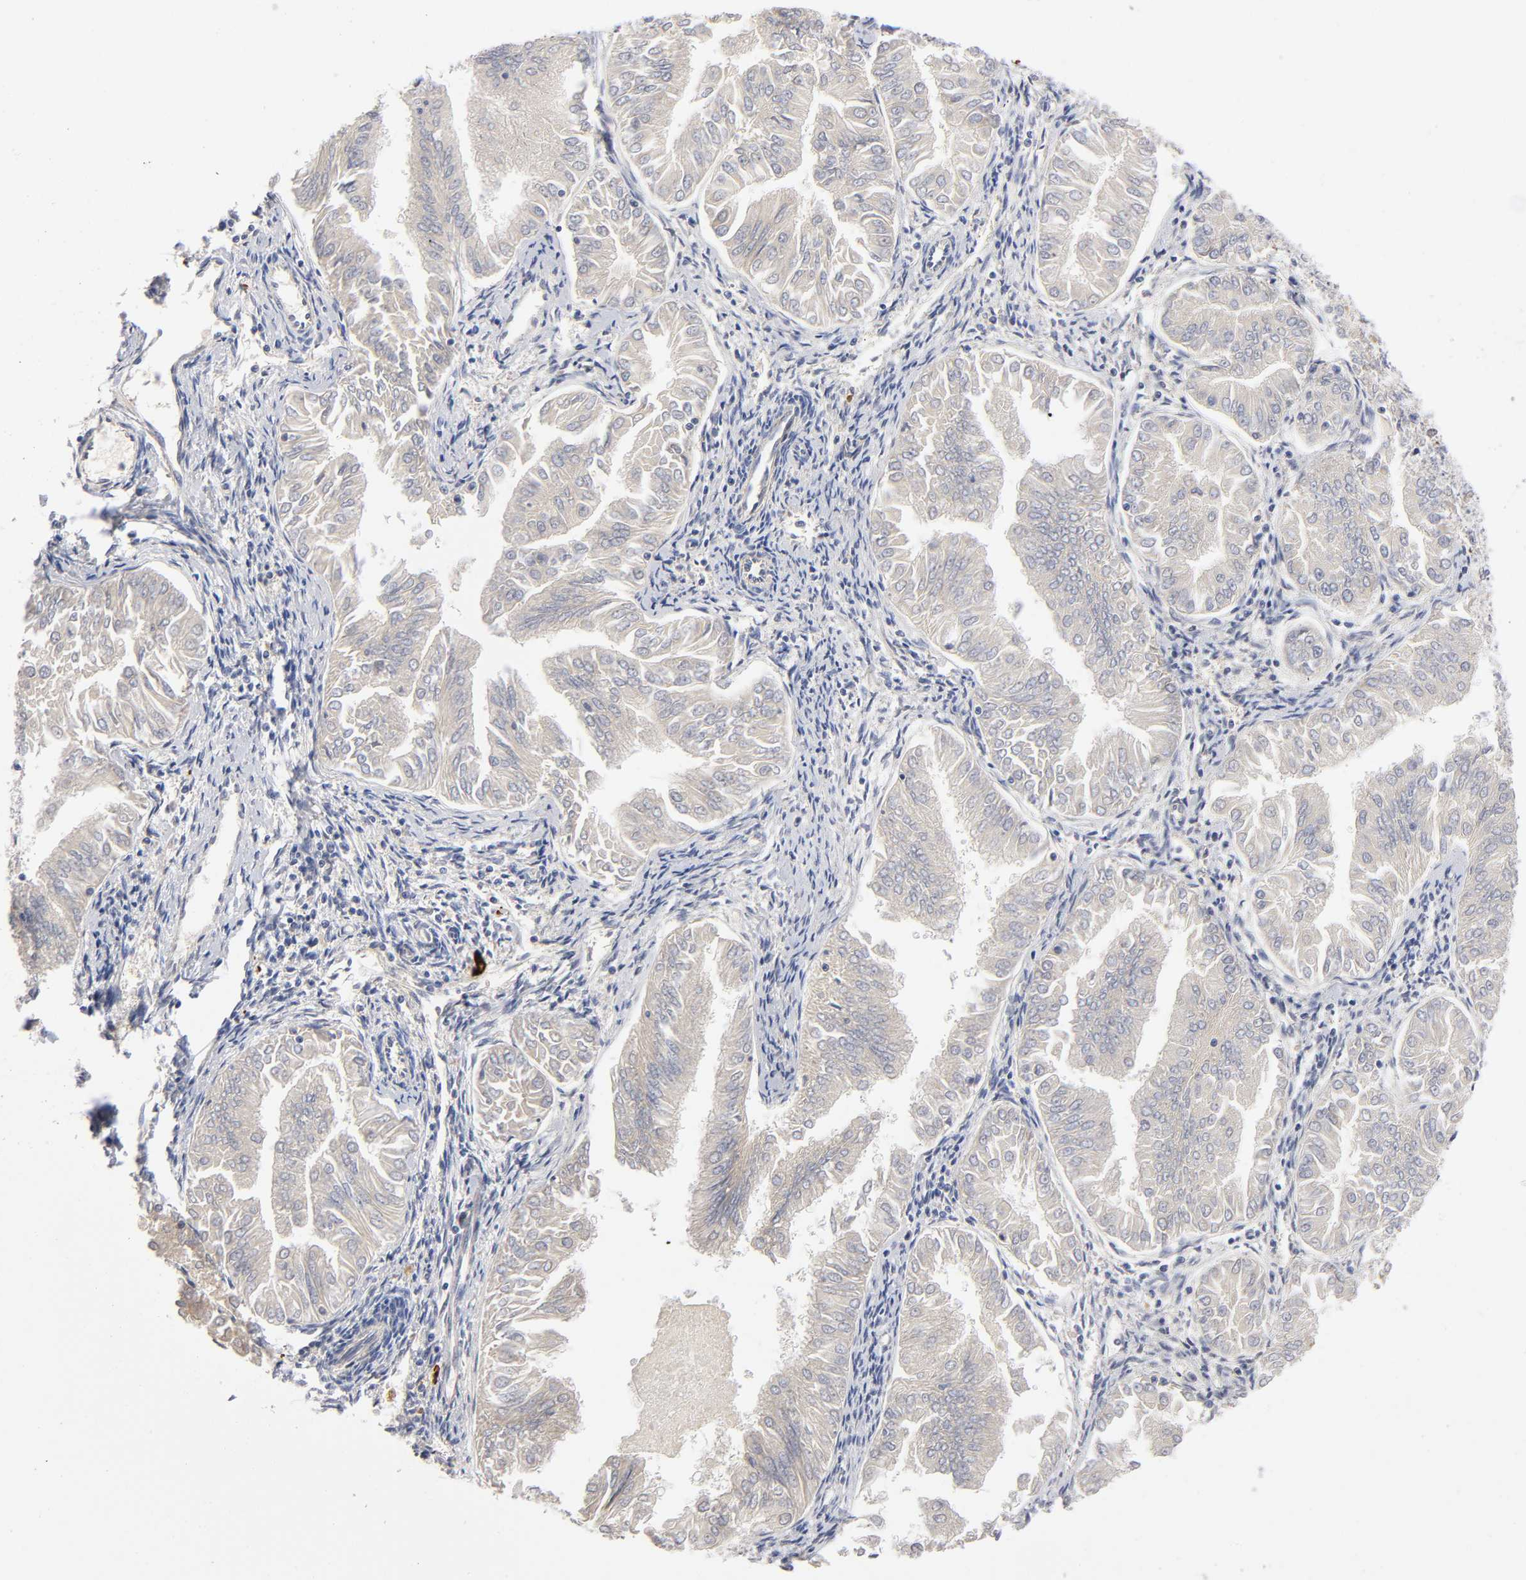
{"staining": {"intensity": "weak", "quantity": "25%-75%", "location": "cytoplasmic/membranous"}, "tissue": "endometrial cancer", "cell_type": "Tumor cells", "image_type": "cancer", "snomed": [{"axis": "morphology", "description": "Adenocarcinoma, NOS"}, {"axis": "topography", "description": "Endometrium"}], "caption": "Immunohistochemistry (DAB) staining of endometrial cancer reveals weak cytoplasmic/membranous protein staining in about 25%-75% of tumor cells. The protein is stained brown, and the nuclei are stained in blue (DAB (3,3'-diaminobenzidine) IHC with brightfield microscopy, high magnification).", "gene": "NOVA1", "patient": {"sex": "female", "age": 53}}